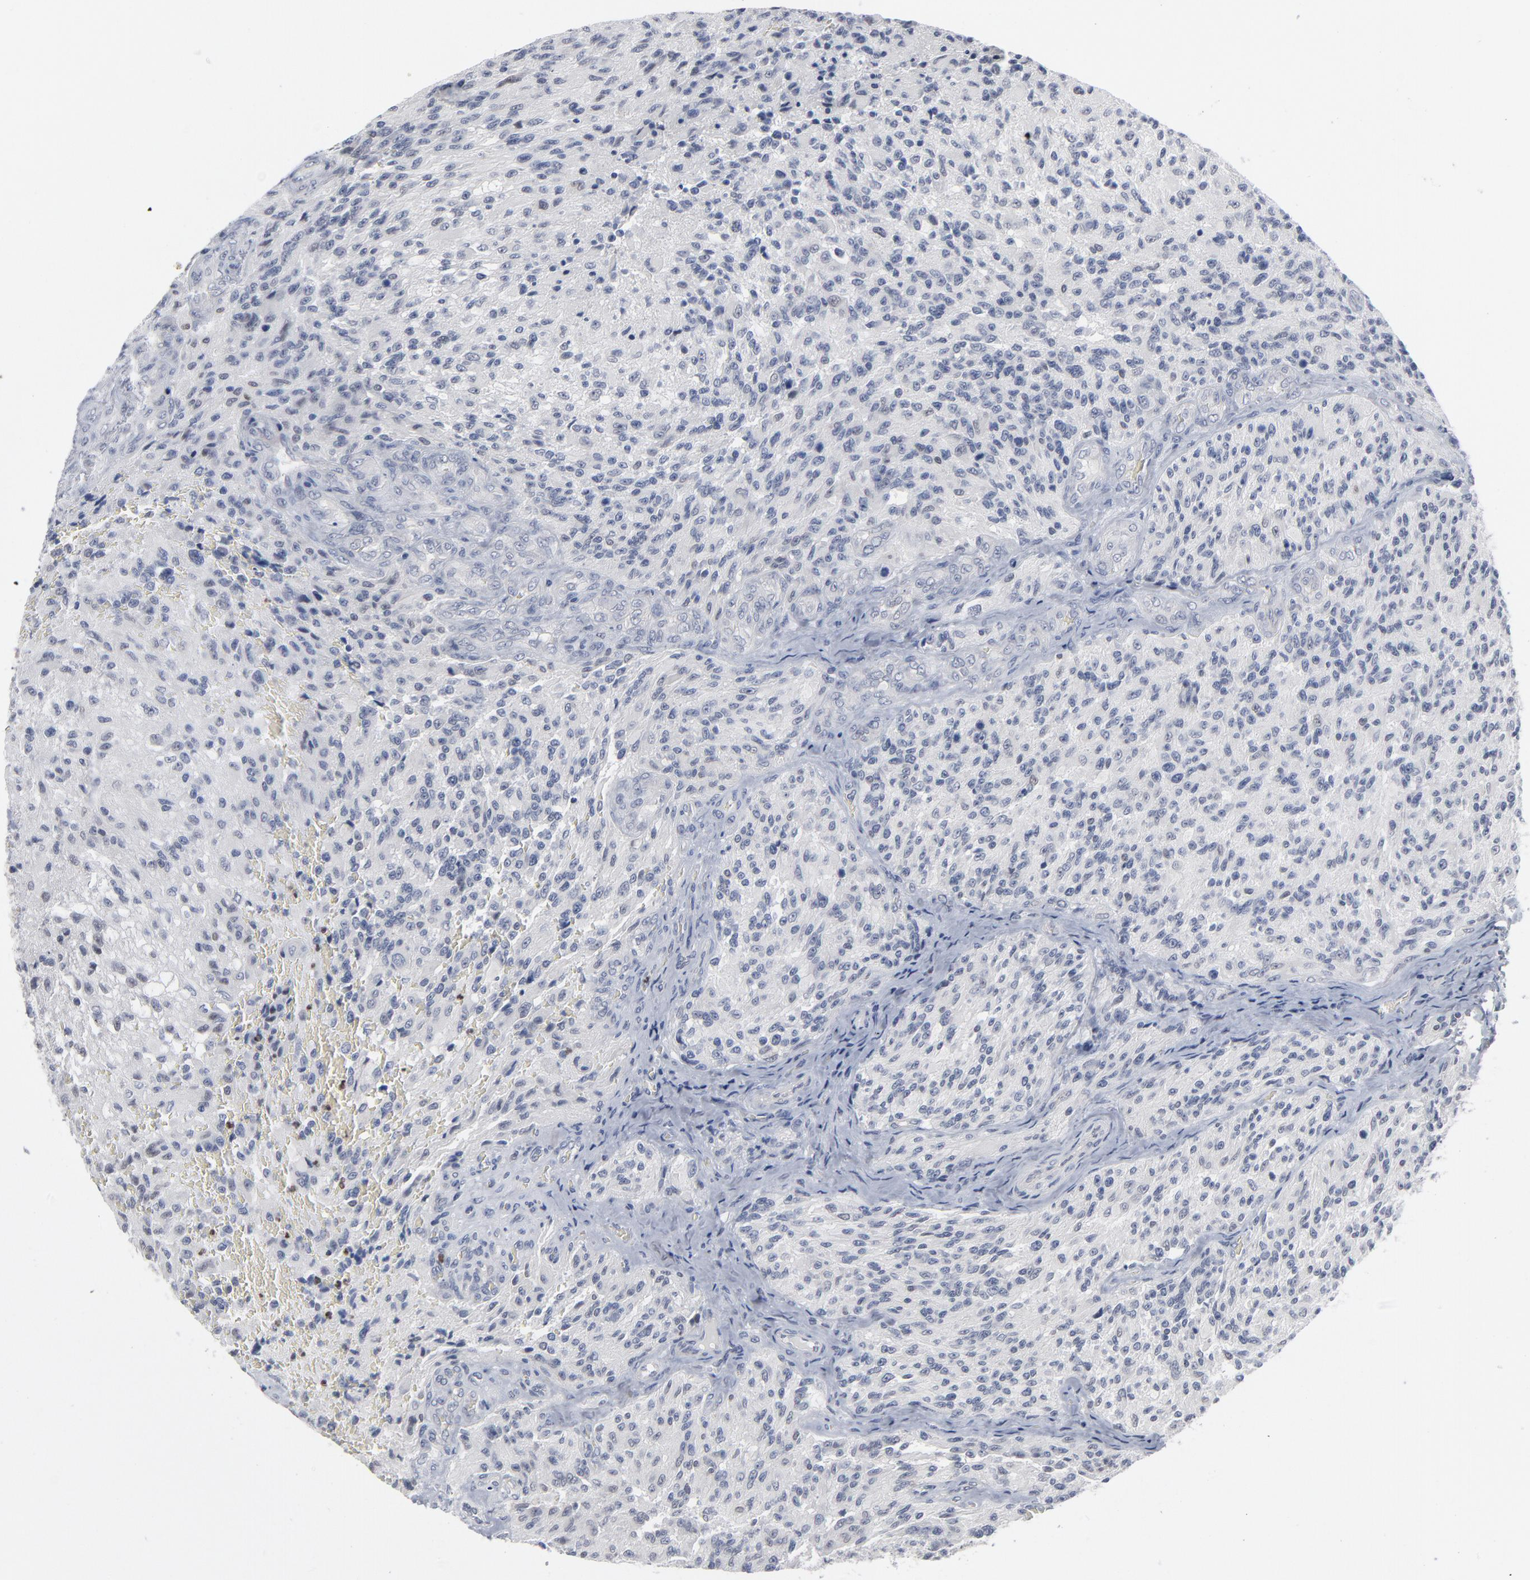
{"staining": {"intensity": "negative", "quantity": "none", "location": "none"}, "tissue": "glioma", "cell_type": "Tumor cells", "image_type": "cancer", "snomed": [{"axis": "morphology", "description": "Normal tissue, NOS"}, {"axis": "morphology", "description": "Glioma, malignant, High grade"}, {"axis": "topography", "description": "Cerebral cortex"}], "caption": "Tumor cells show no significant positivity in malignant glioma (high-grade). Nuclei are stained in blue.", "gene": "FOXN2", "patient": {"sex": "male", "age": 56}}